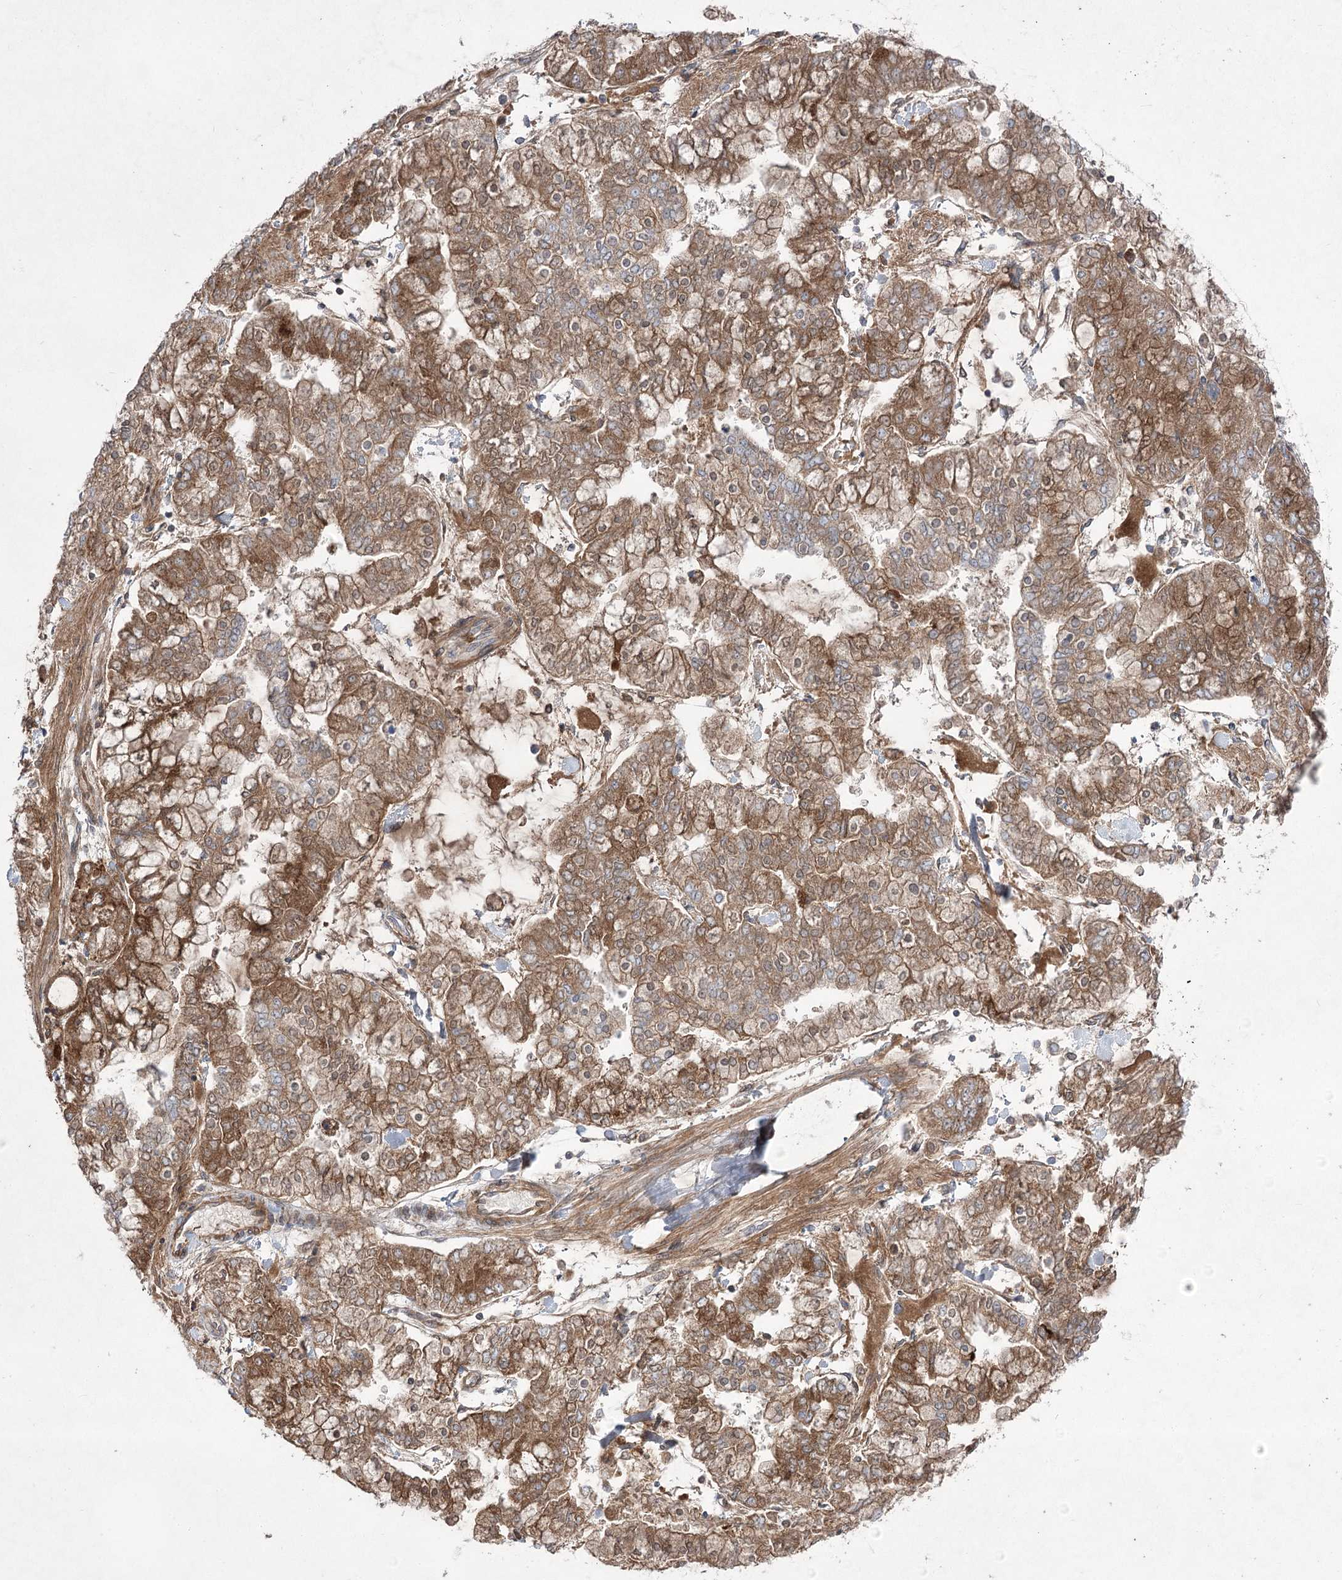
{"staining": {"intensity": "moderate", "quantity": ">75%", "location": "cytoplasmic/membranous"}, "tissue": "stomach cancer", "cell_type": "Tumor cells", "image_type": "cancer", "snomed": [{"axis": "morphology", "description": "Normal tissue, NOS"}, {"axis": "morphology", "description": "Adenocarcinoma, NOS"}, {"axis": "topography", "description": "Stomach, upper"}, {"axis": "topography", "description": "Stomach"}], "caption": "Stomach adenocarcinoma stained for a protein shows moderate cytoplasmic/membranous positivity in tumor cells.", "gene": "PLEKHA5", "patient": {"sex": "male", "age": 76}}